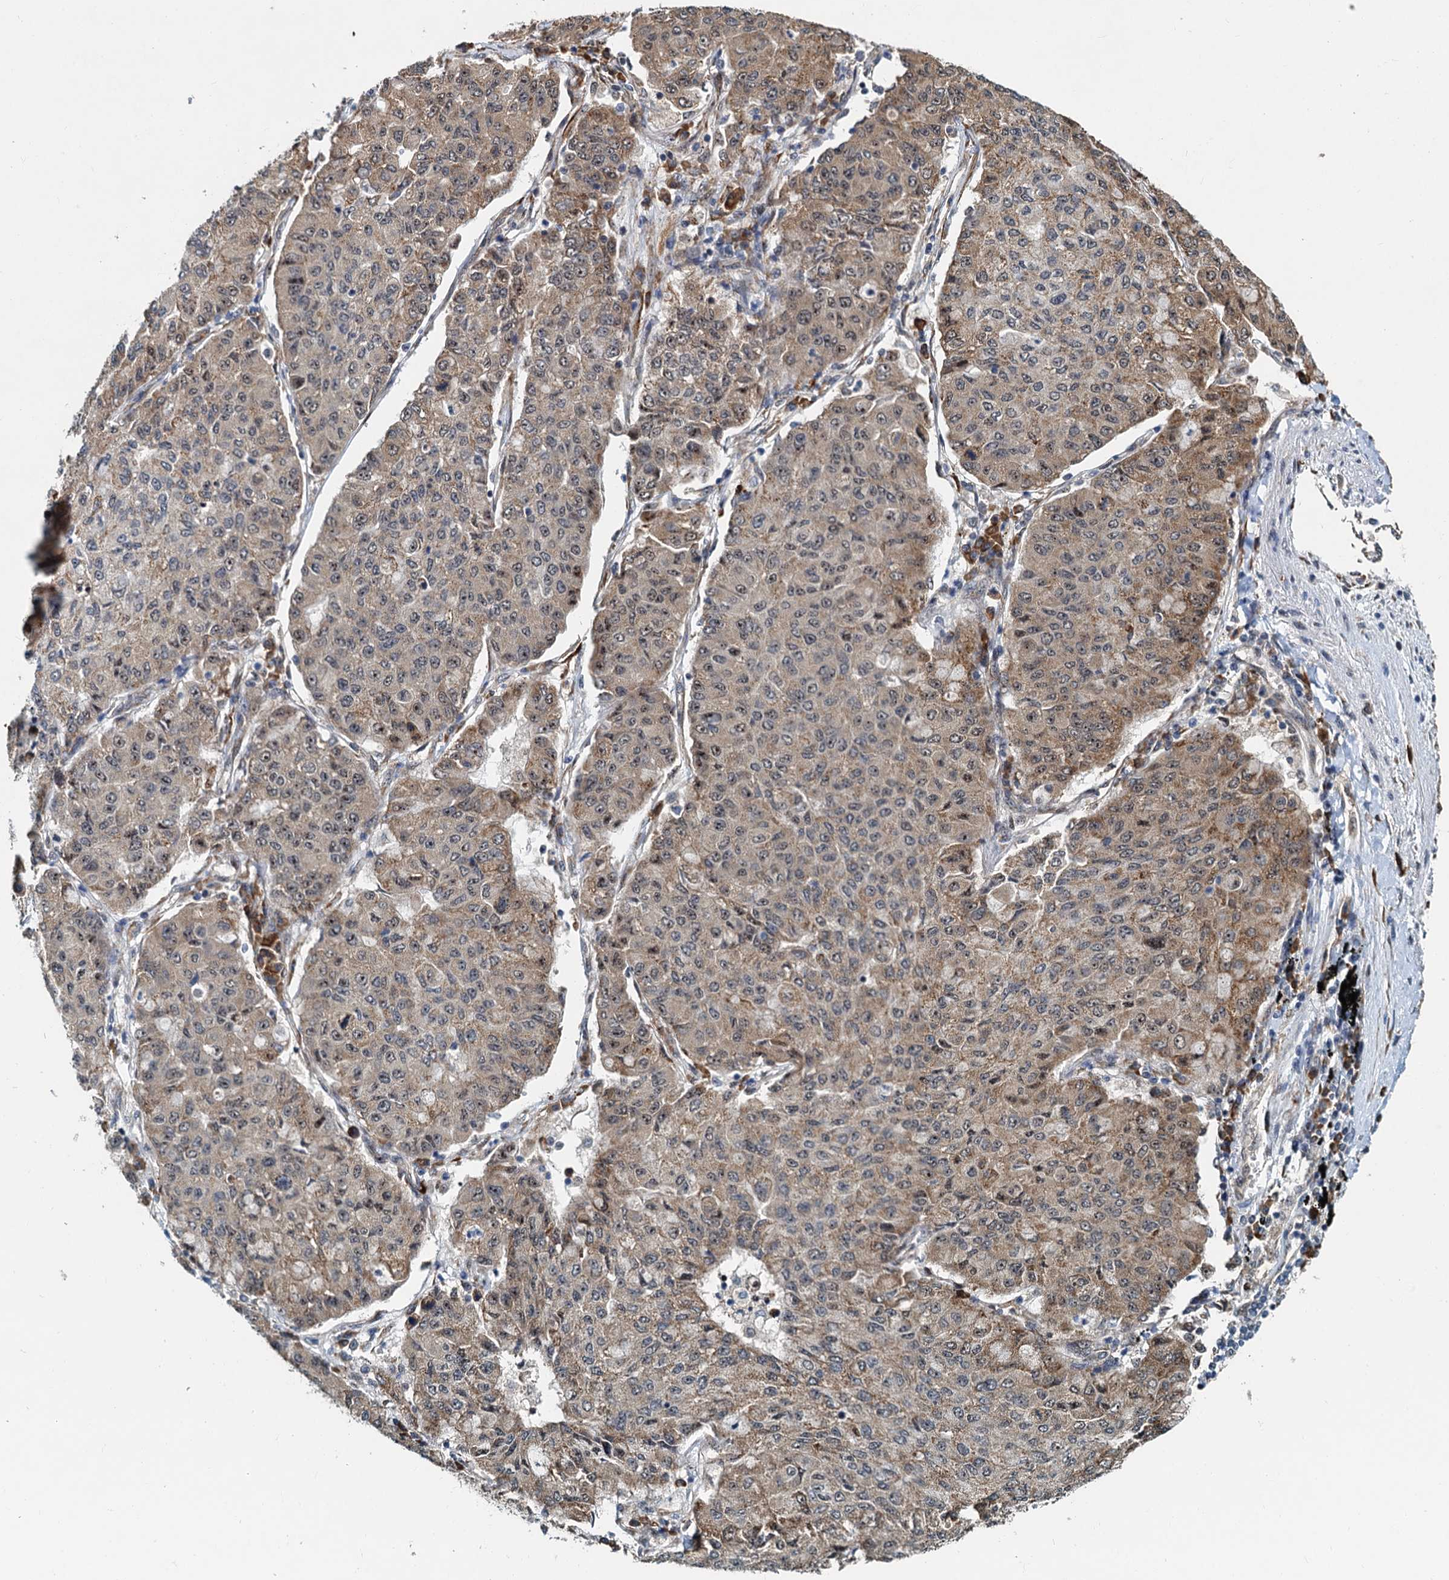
{"staining": {"intensity": "weak", "quantity": ">75%", "location": "cytoplasmic/membranous"}, "tissue": "lung cancer", "cell_type": "Tumor cells", "image_type": "cancer", "snomed": [{"axis": "morphology", "description": "Squamous cell carcinoma, NOS"}, {"axis": "topography", "description": "Lung"}], "caption": "Protein expression analysis of human squamous cell carcinoma (lung) reveals weak cytoplasmic/membranous positivity in about >75% of tumor cells.", "gene": "DNAJC21", "patient": {"sex": "male", "age": 74}}